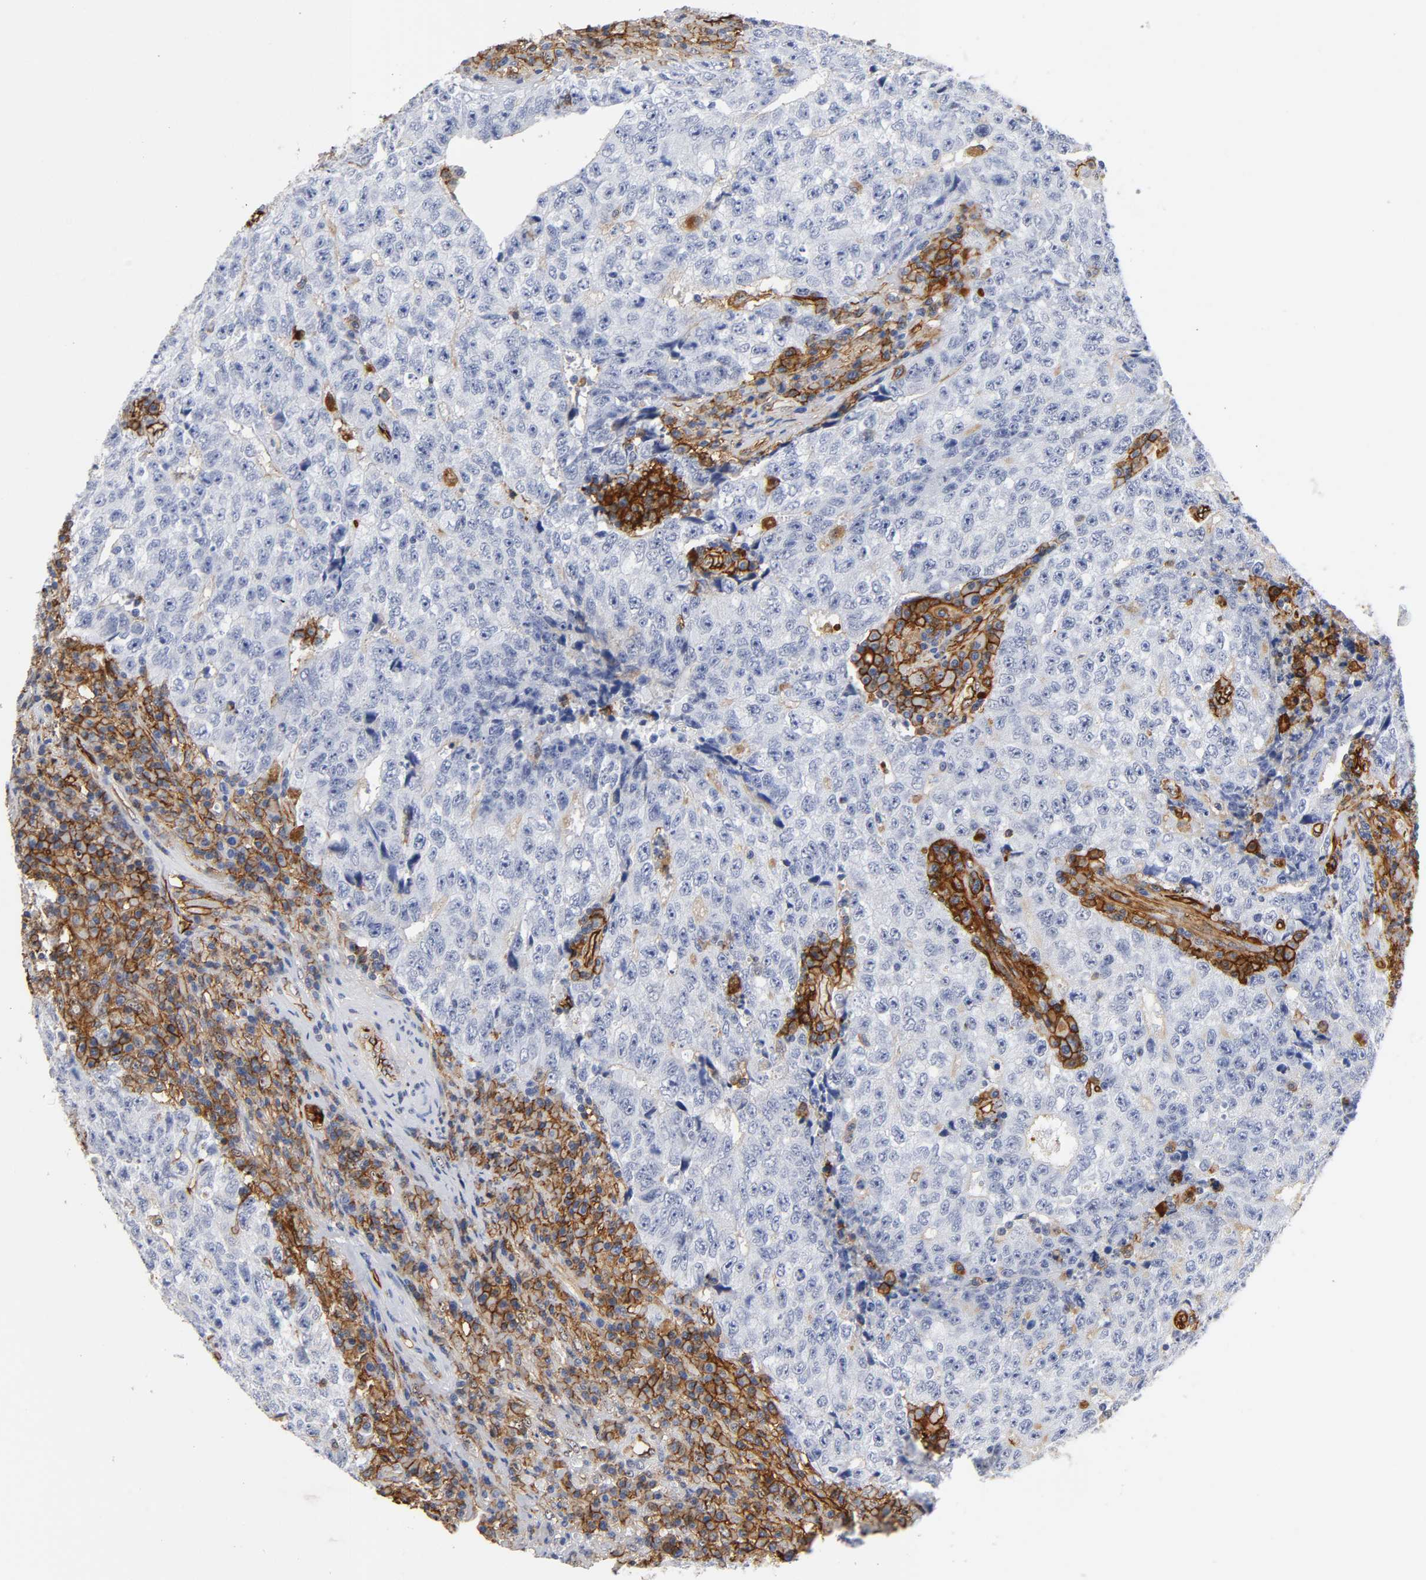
{"staining": {"intensity": "negative", "quantity": "none", "location": "none"}, "tissue": "testis cancer", "cell_type": "Tumor cells", "image_type": "cancer", "snomed": [{"axis": "morphology", "description": "Necrosis, NOS"}, {"axis": "morphology", "description": "Carcinoma, Embryonal, NOS"}, {"axis": "topography", "description": "Testis"}], "caption": "A histopathology image of testis cancer (embryonal carcinoma) stained for a protein exhibits no brown staining in tumor cells. (Stains: DAB immunohistochemistry (IHC) with hematoxylin counter stain, Microscopy: brightfield microscopy at high magnification).", "gene": "ICAM1", "patient": {"sex": "male", "age": 19}}